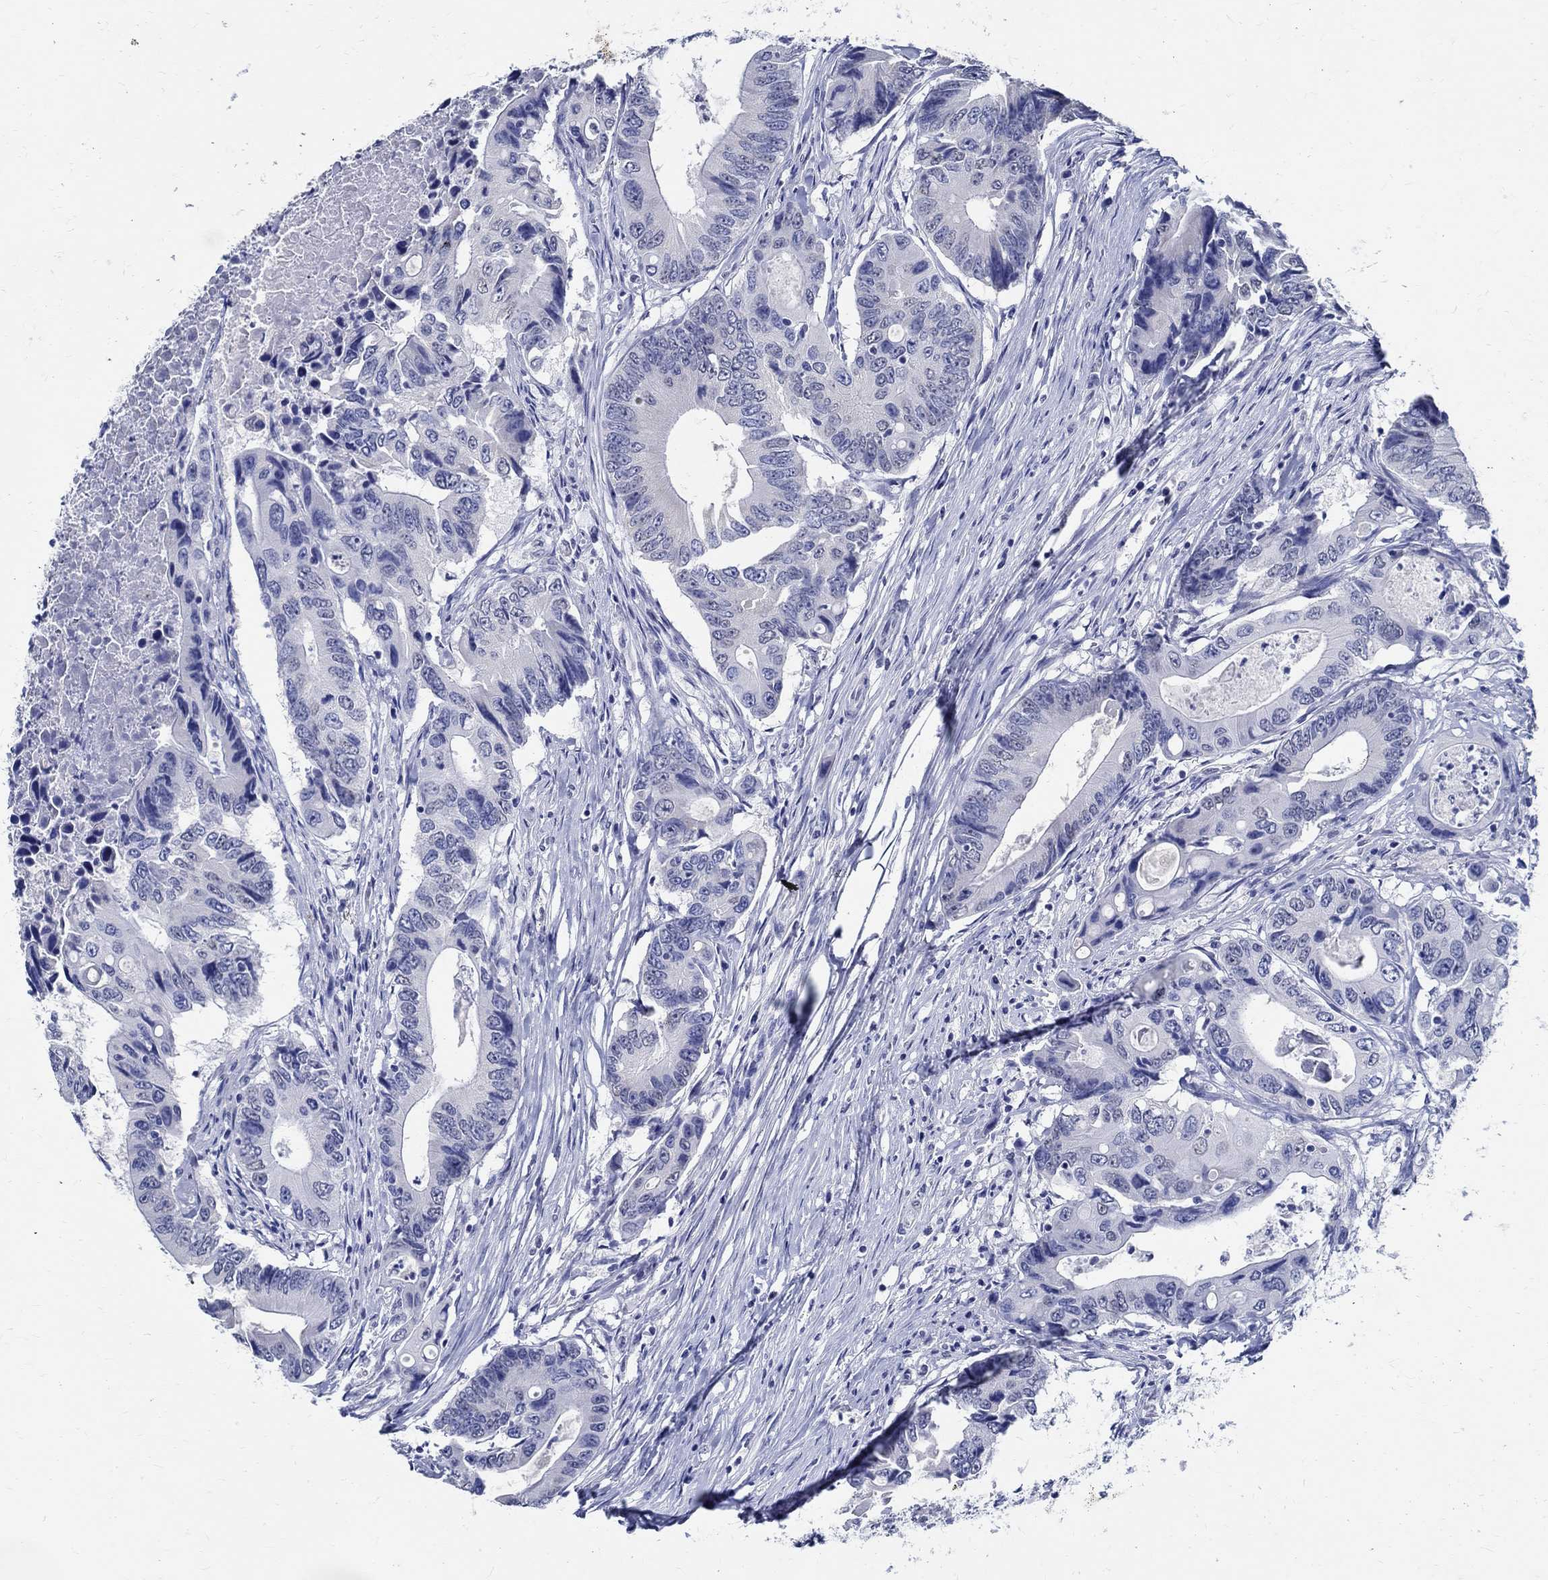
{"staining": {"intensity": "negative", "quantity": "none", "location": "none"}, "tissue": "colorectal cancer", "cell_type": "Tumor cells", "image_type": "cancer", "snomed": [{"axis": "morphology", "description": "Adenocarcinoma, NOS"}, {"axis": "topography", "description": "Colon"}], "caption": "This is a micrograph of IHC staining of colorectal cancer (adenocarcinoma), which shows no staining in tumor cells.", "gene": "TSPAN16", "patient": {"sex": "female", "age": 90}}